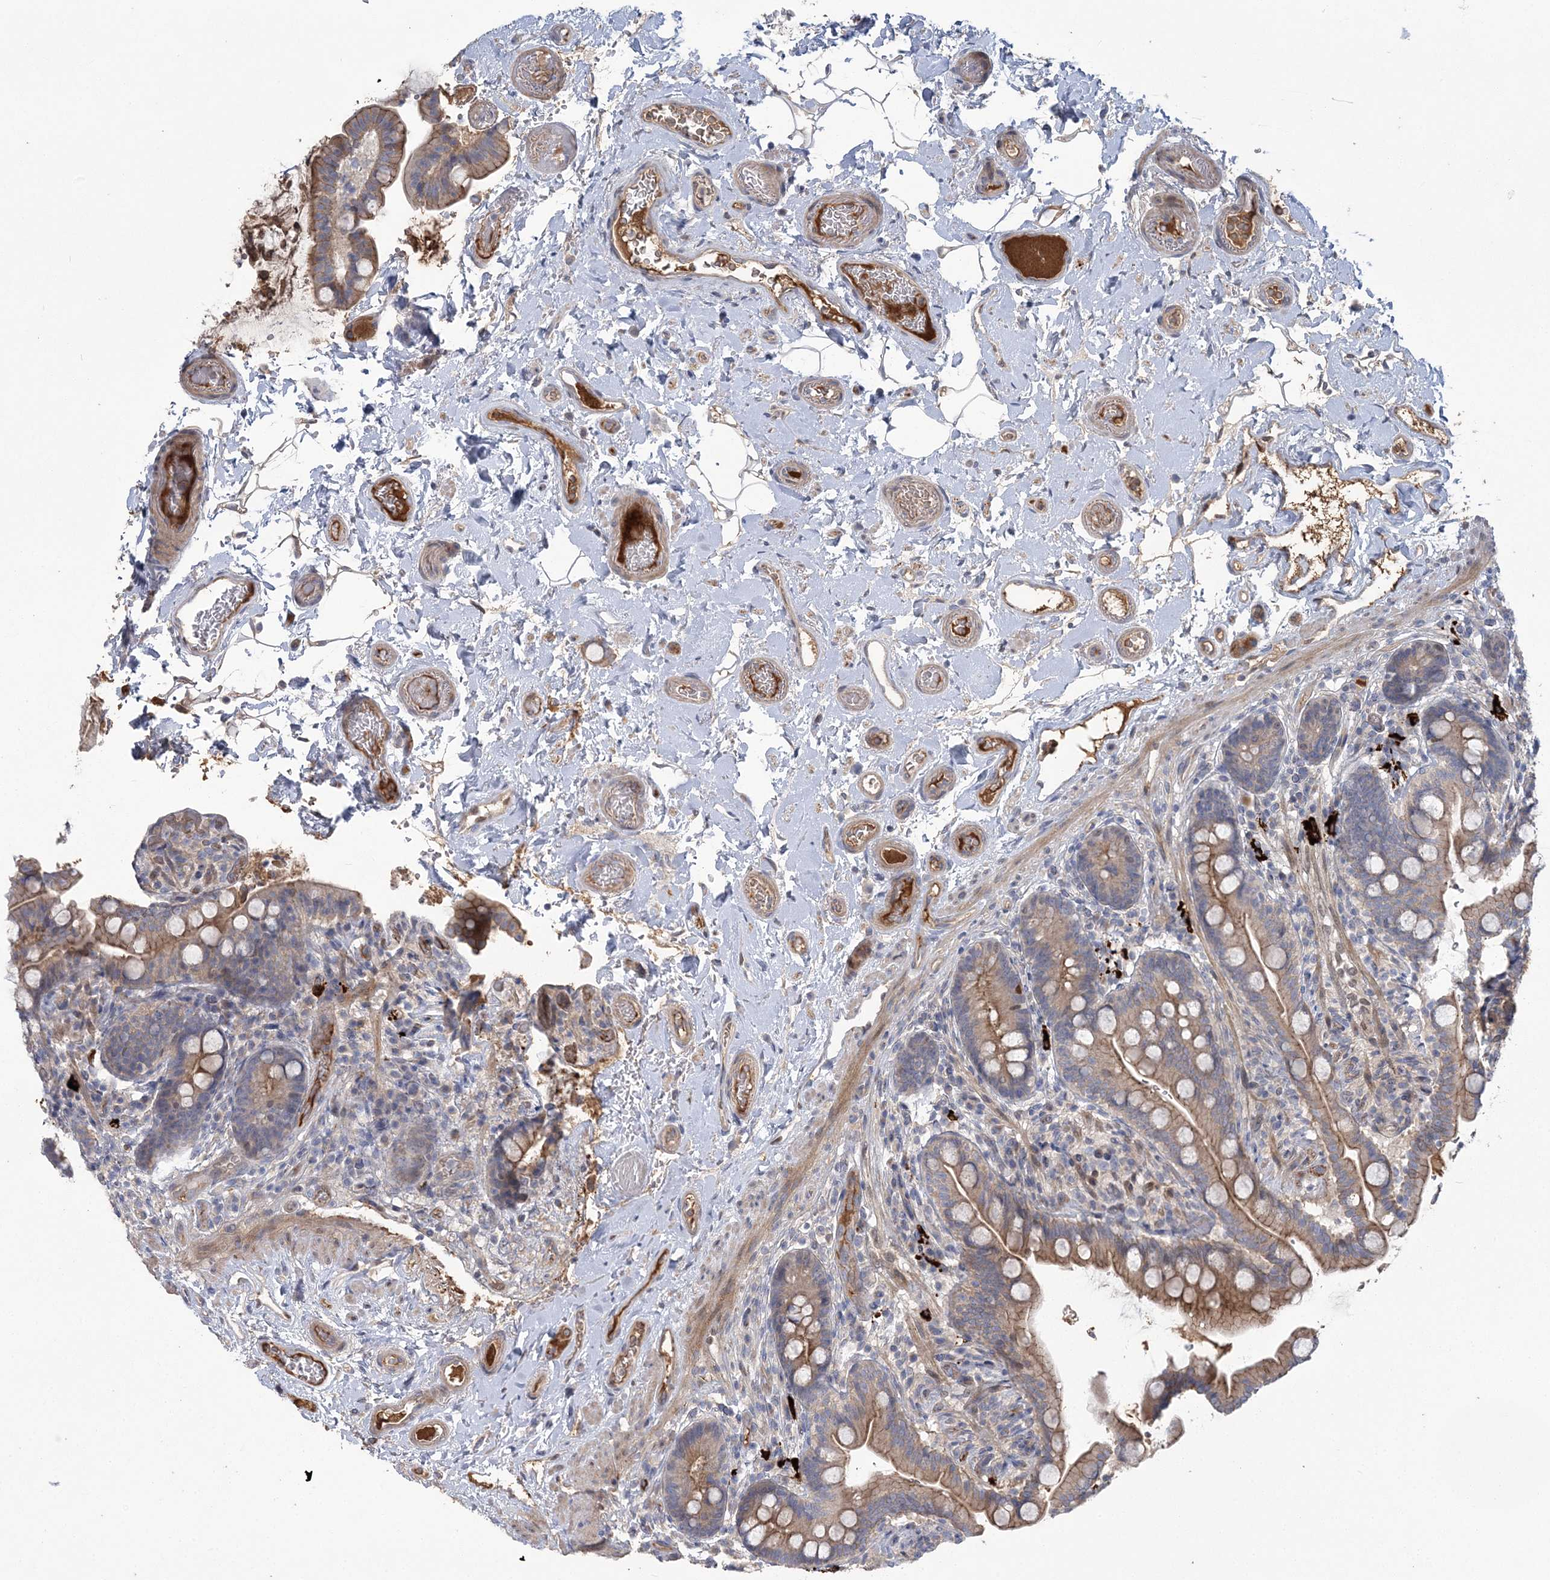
{"staining": {"intensity": "weak", "quantity": "25%-75%", "location": "cytoplasmic/membranous"}, "tissue": "colon", "cell_type": "Endothelial cells", "image_type": "normal", "snomed": [{"axis": "morphology", "description": "Normal tissue, NOS"}, {"axis": "topography", "description": "Smooth muscle"}, {"axis": "topography", "description": "Colon"}], "caption": "Immunohistochemical staining of normal human colon exhibits 25%-75% levels of weak cytoplasmic/membranous protein positivity in approximately 25%-75% of endothelial cells.", "gene": "WBP1L", "patient": {"sex": "male", "age": 73}}